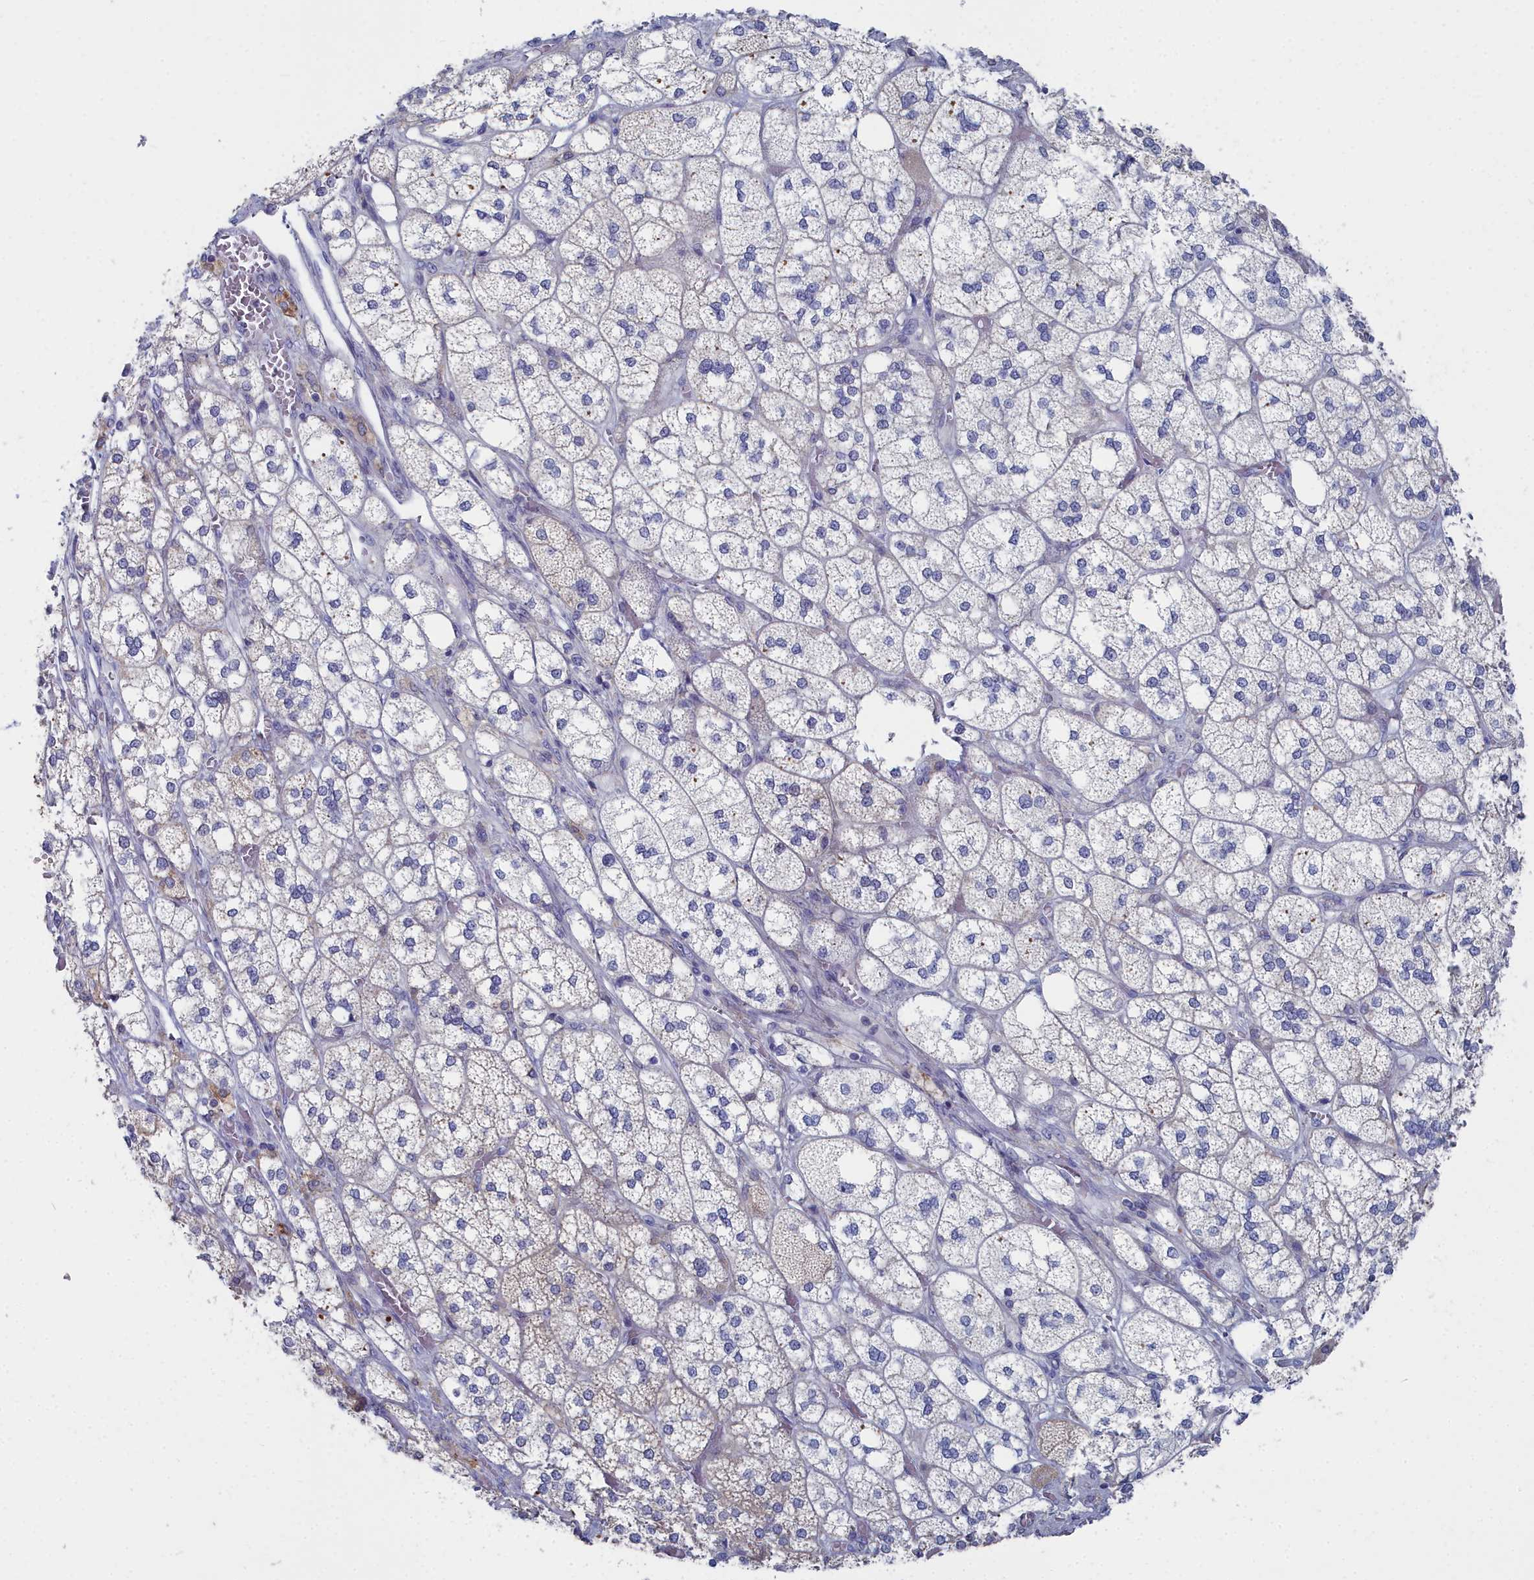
{"staining": {"intensity": "moderate", "quantity": "25%-75%", "location": "cytoplasmic/membranous"}, "tissue": "adrenal gland", "cell_type": "Glandular cells", "image_type": "normal", "snomed": [{"axis": "morphology", "description": "Normal tissue, NOS"}, {"axis": "topography", "description": "Adrenal gland"}], "caption": "Normal adrenal gland was stained to show a protein in brown. There is medium levels of moderate cytoplasmic/membranous staining in about 25%-75% of glandular cells. The protein is shown in brown color, while the nuclei are stained blue.", "gene": "CCDC149", "patient": {"sex": "male", "age": 61}}